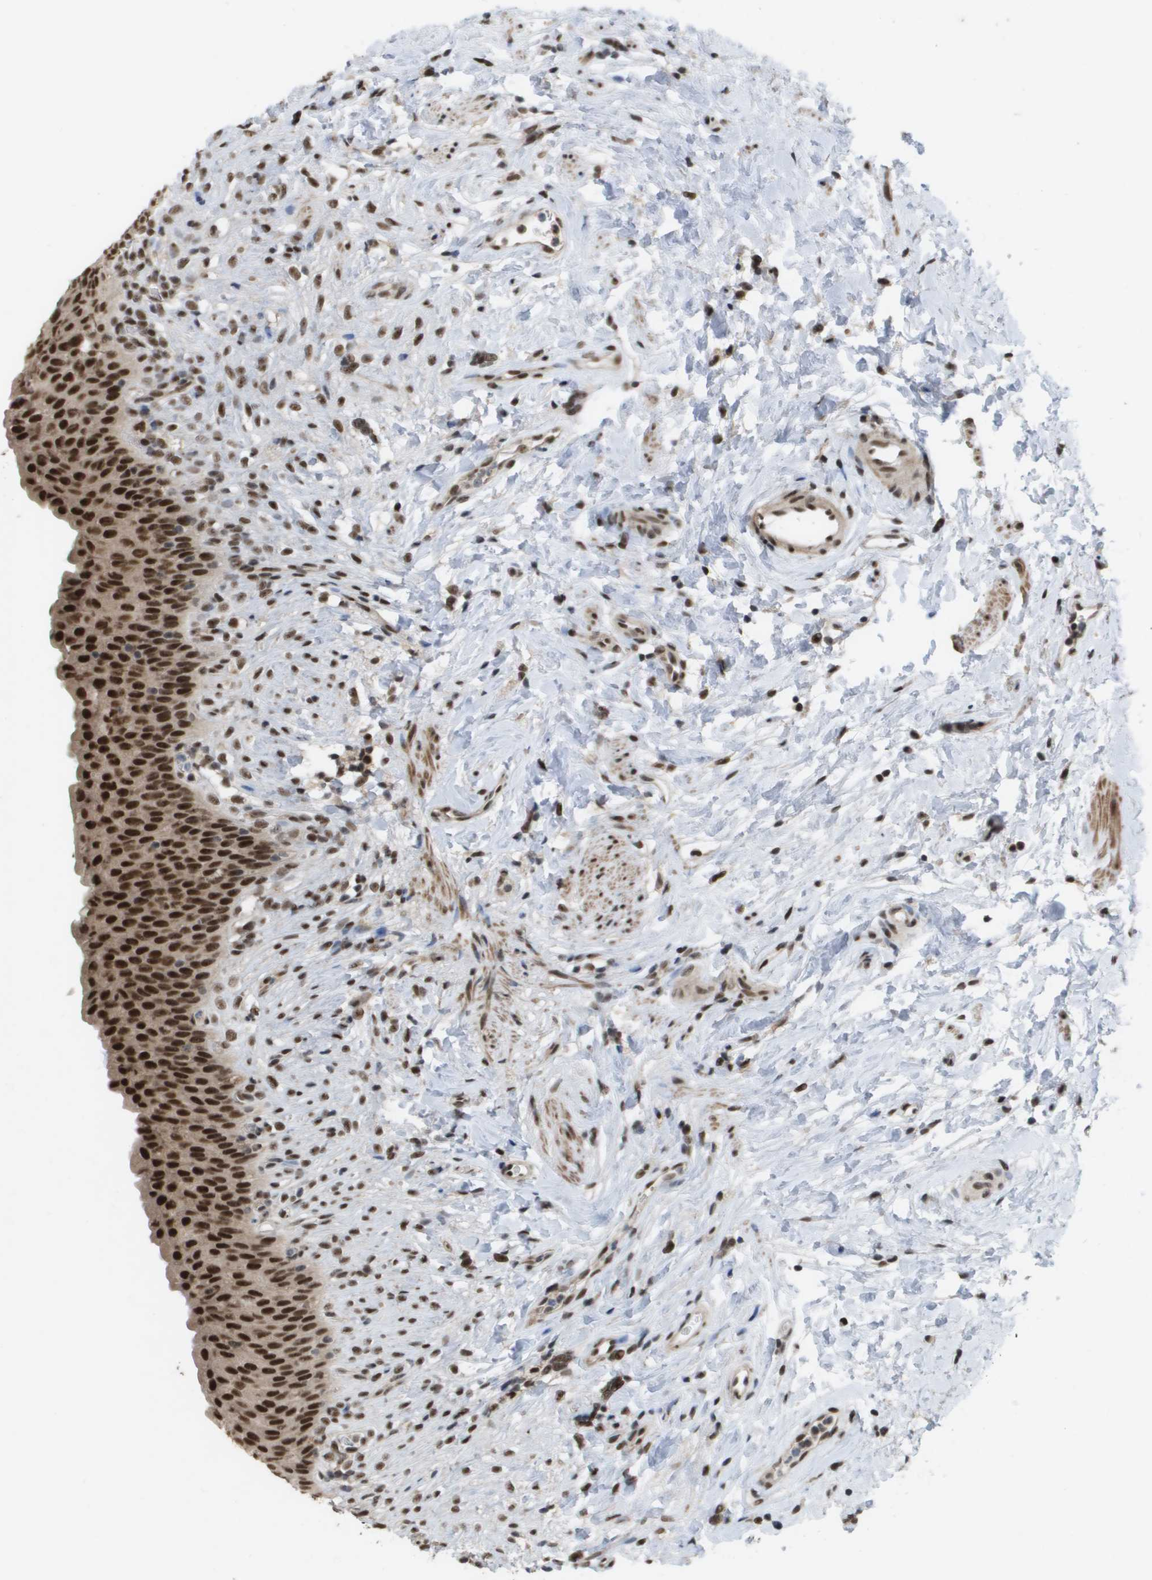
{"staining": {"intensity": "strong", "quantity": ">75%", "location": "nuclear"}, "tissue": "urinary bladder", "cell_type": "Urothelial cells", "image_type": "normal", "snomed": [{"axis": "morphology", "description": "Normal tissue, NOS"}, {"axis": "topography", "description": "Urinary bladder"}], "caption": "Immunohistochemical staining of normal human urinary bladder exhibits strong nuclear protein staining in approximately >75% of urothelial cells. (brown staining indicates protein expression, while blue staining denotes nuclei).", "gene": "CDT1", "patient": {"sex": "female", "age": 79}}